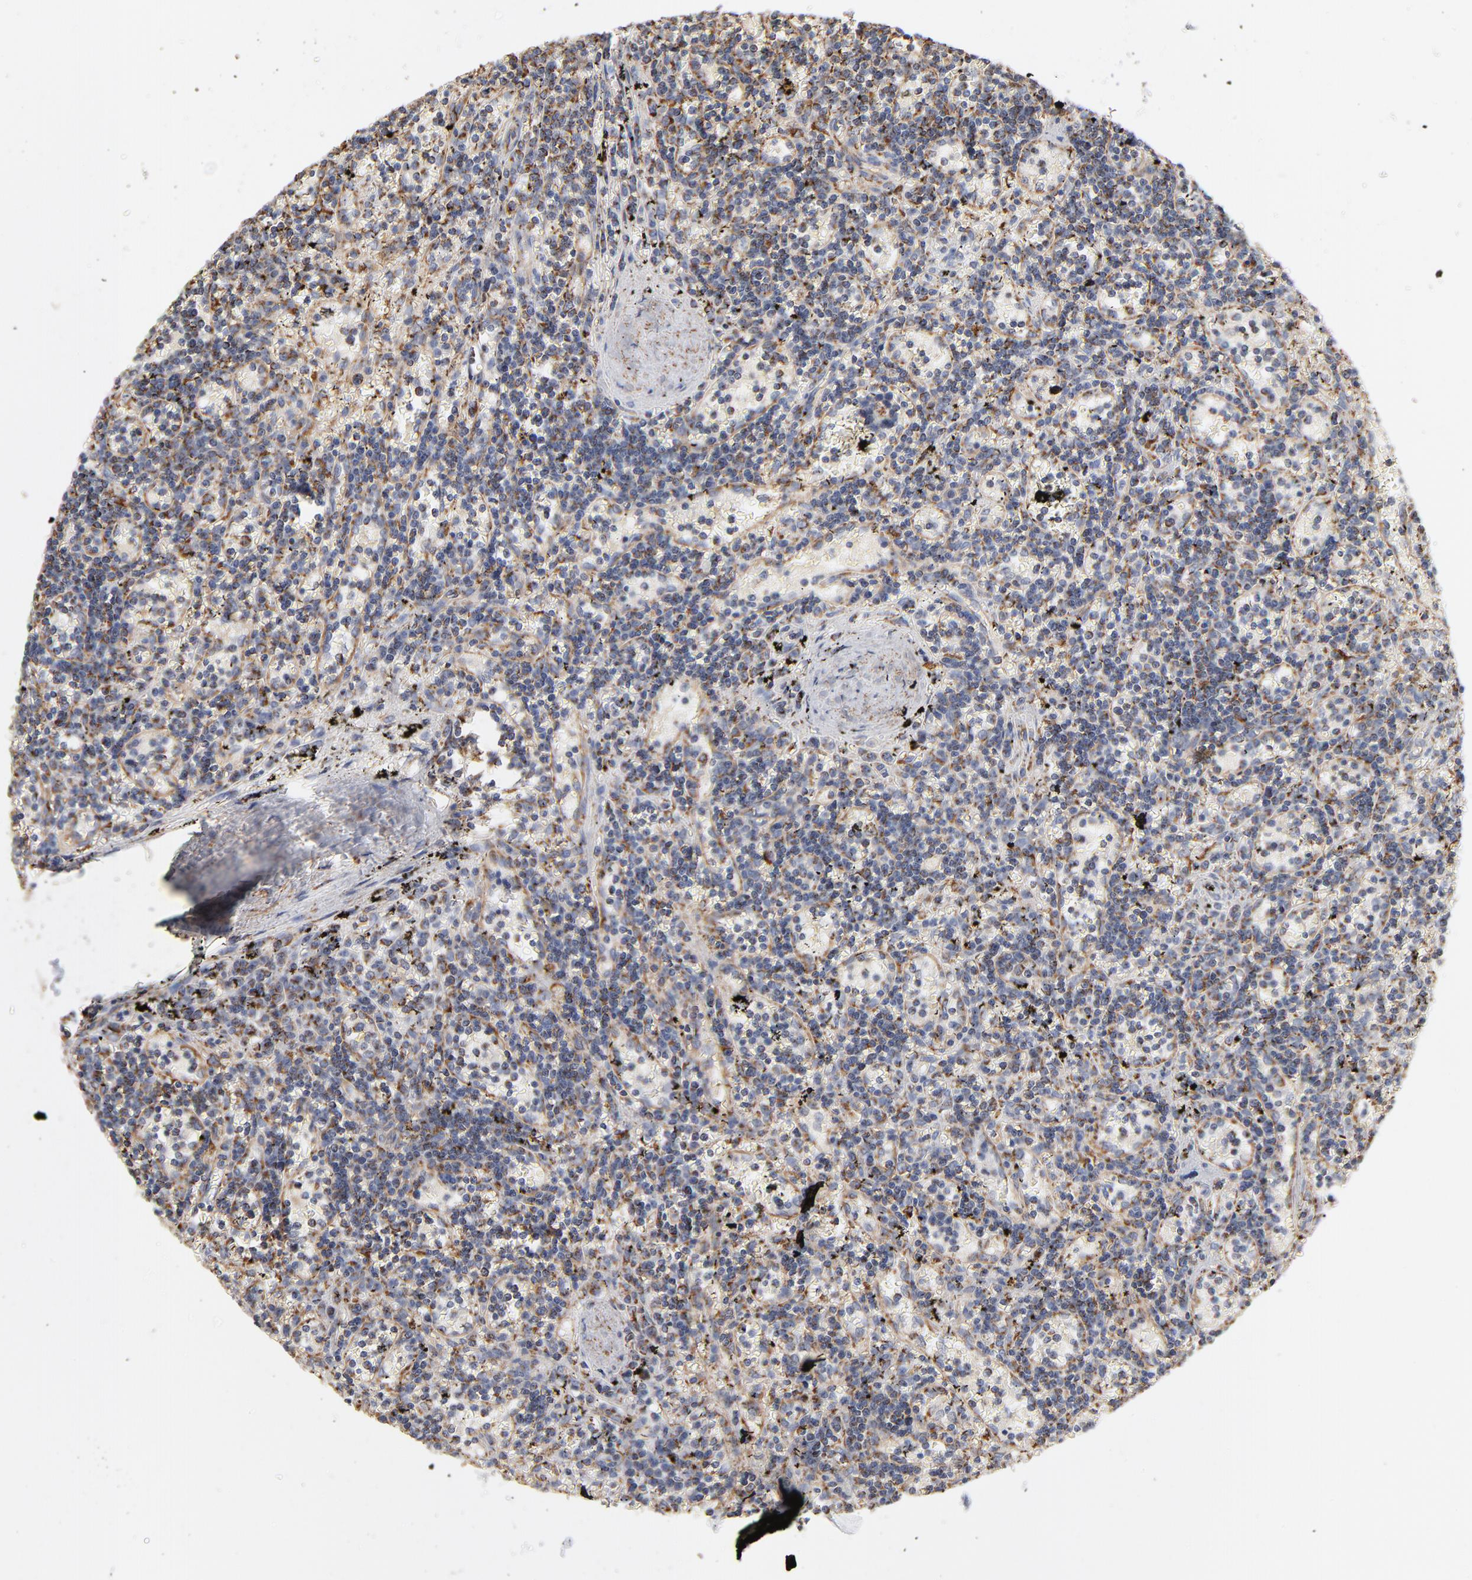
{"staining": {"intensity": "moderate", "quantity": "25%-75%", "location": "cytoplasmic/membranous"}, "tissue": "lymphoma", "cell_type": "Tumor cells", "image_type": "cancer", "snomed": [{"axis": "morphology", "description": "Malignant lymphoma, non-Hodgkin's type, Low grade"}, {"axis": "topography", "description": "Spleen"}], "caption": "Human lymphoma stained for a protein (brown) shows moderate cytoplasmic/membranous positive staining in approximately 25%-75% of tumor cells.", "gene": "UQCRC1", "patient": {"sex": "male", "age": 60}}